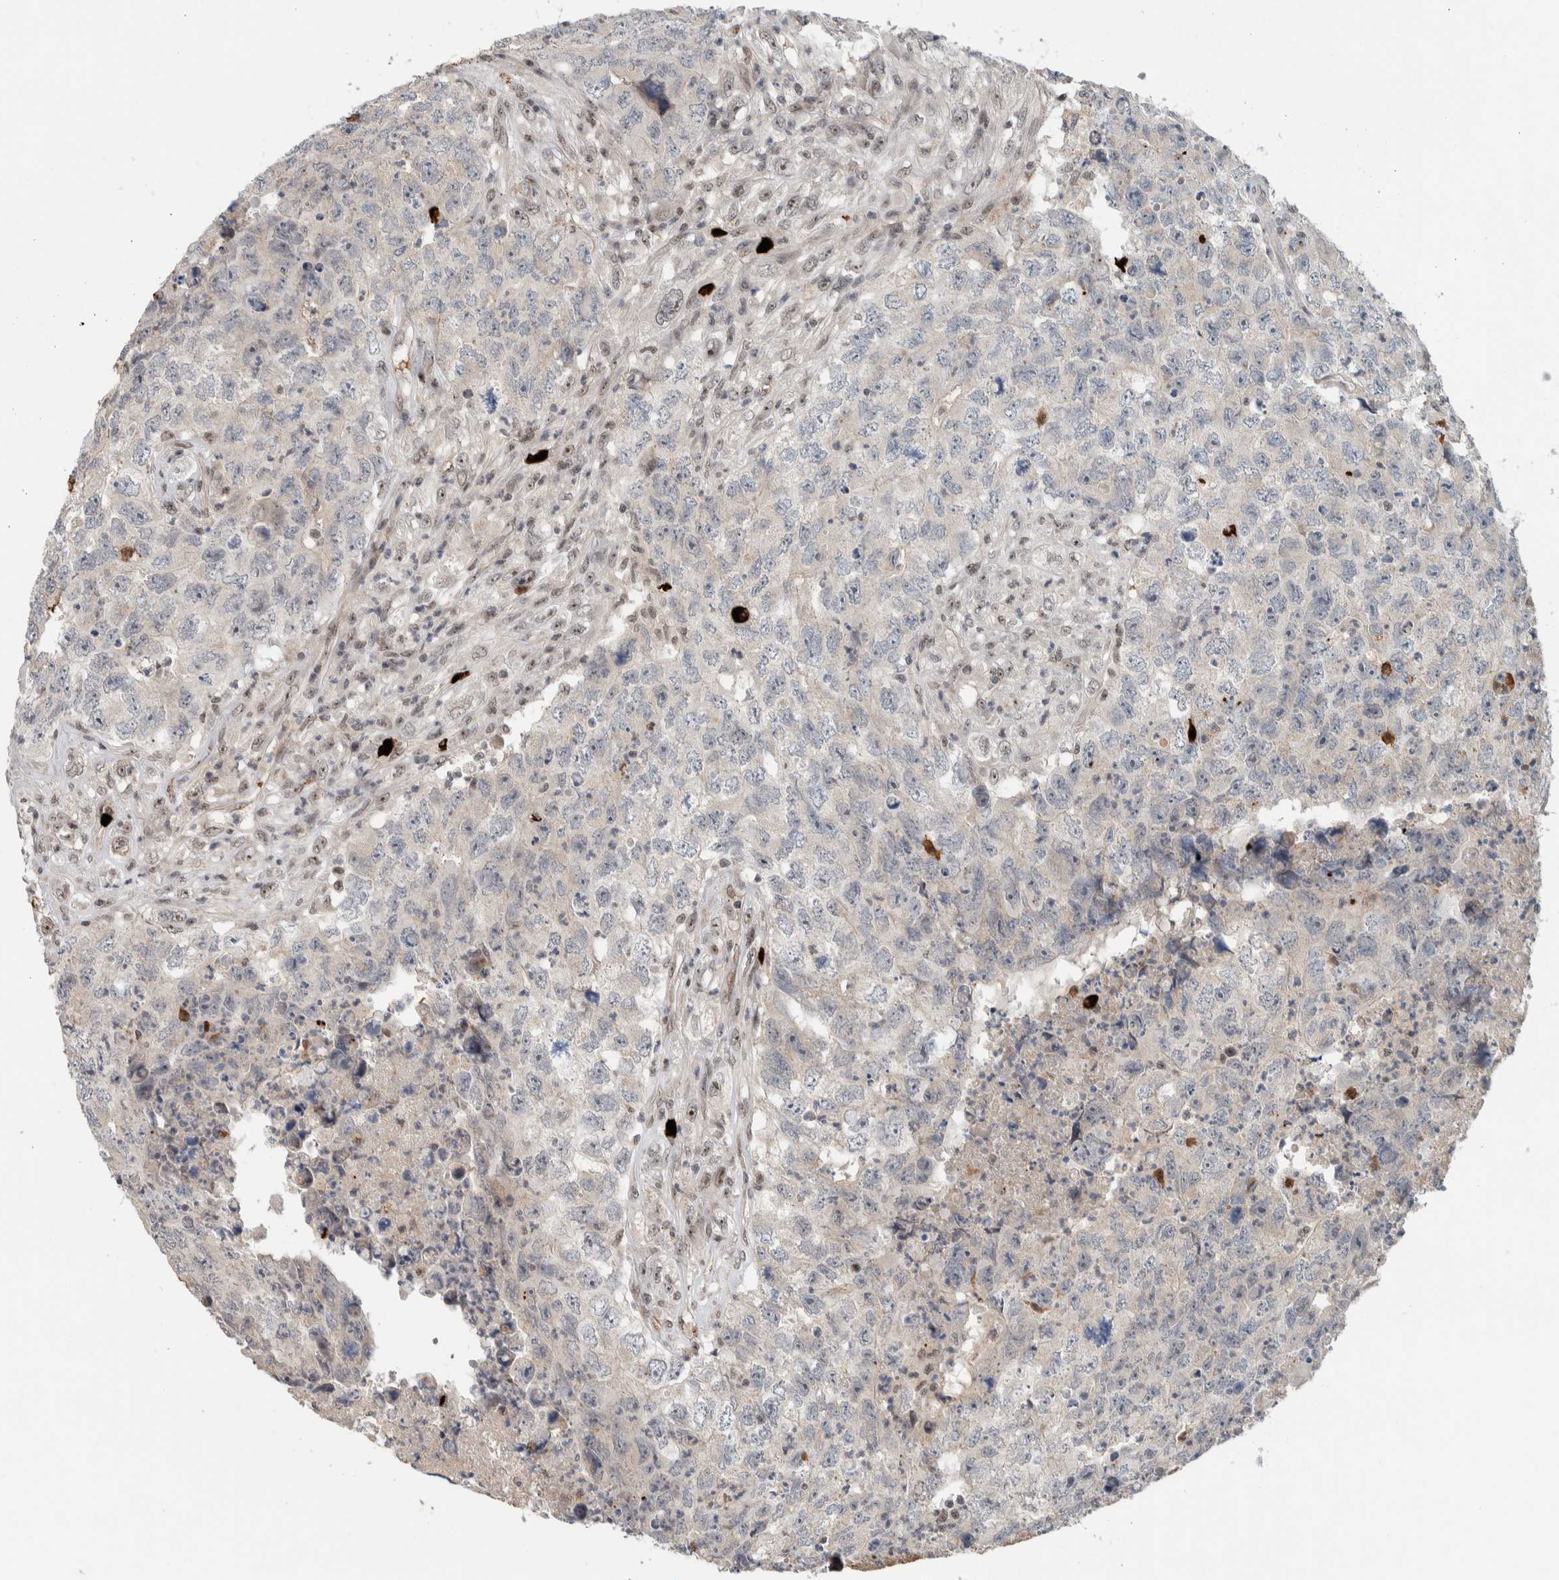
{"staining": {"intensity": "negative", "quantity": "none", "location": "none"}, "tissue": "testis cancer", "cell_type": "Tumor cells", "image_type": "cancer", "snomed": [{"axis": "morphology", "description": "Carcinoma, Embryonal, NOS"}, {"axis": "topography", "description": "Testis"}], "caption": "The histopathology image exhibits no significant staining in tumor cells of embryonal carcinoma (testis). (Stains: DAB IHC with hematoxylin counter stain, Microscopy: brightfield microscopy at high magnification).", "gene": "ZFP91", "patient": {"sex": "male", "age": 32}}